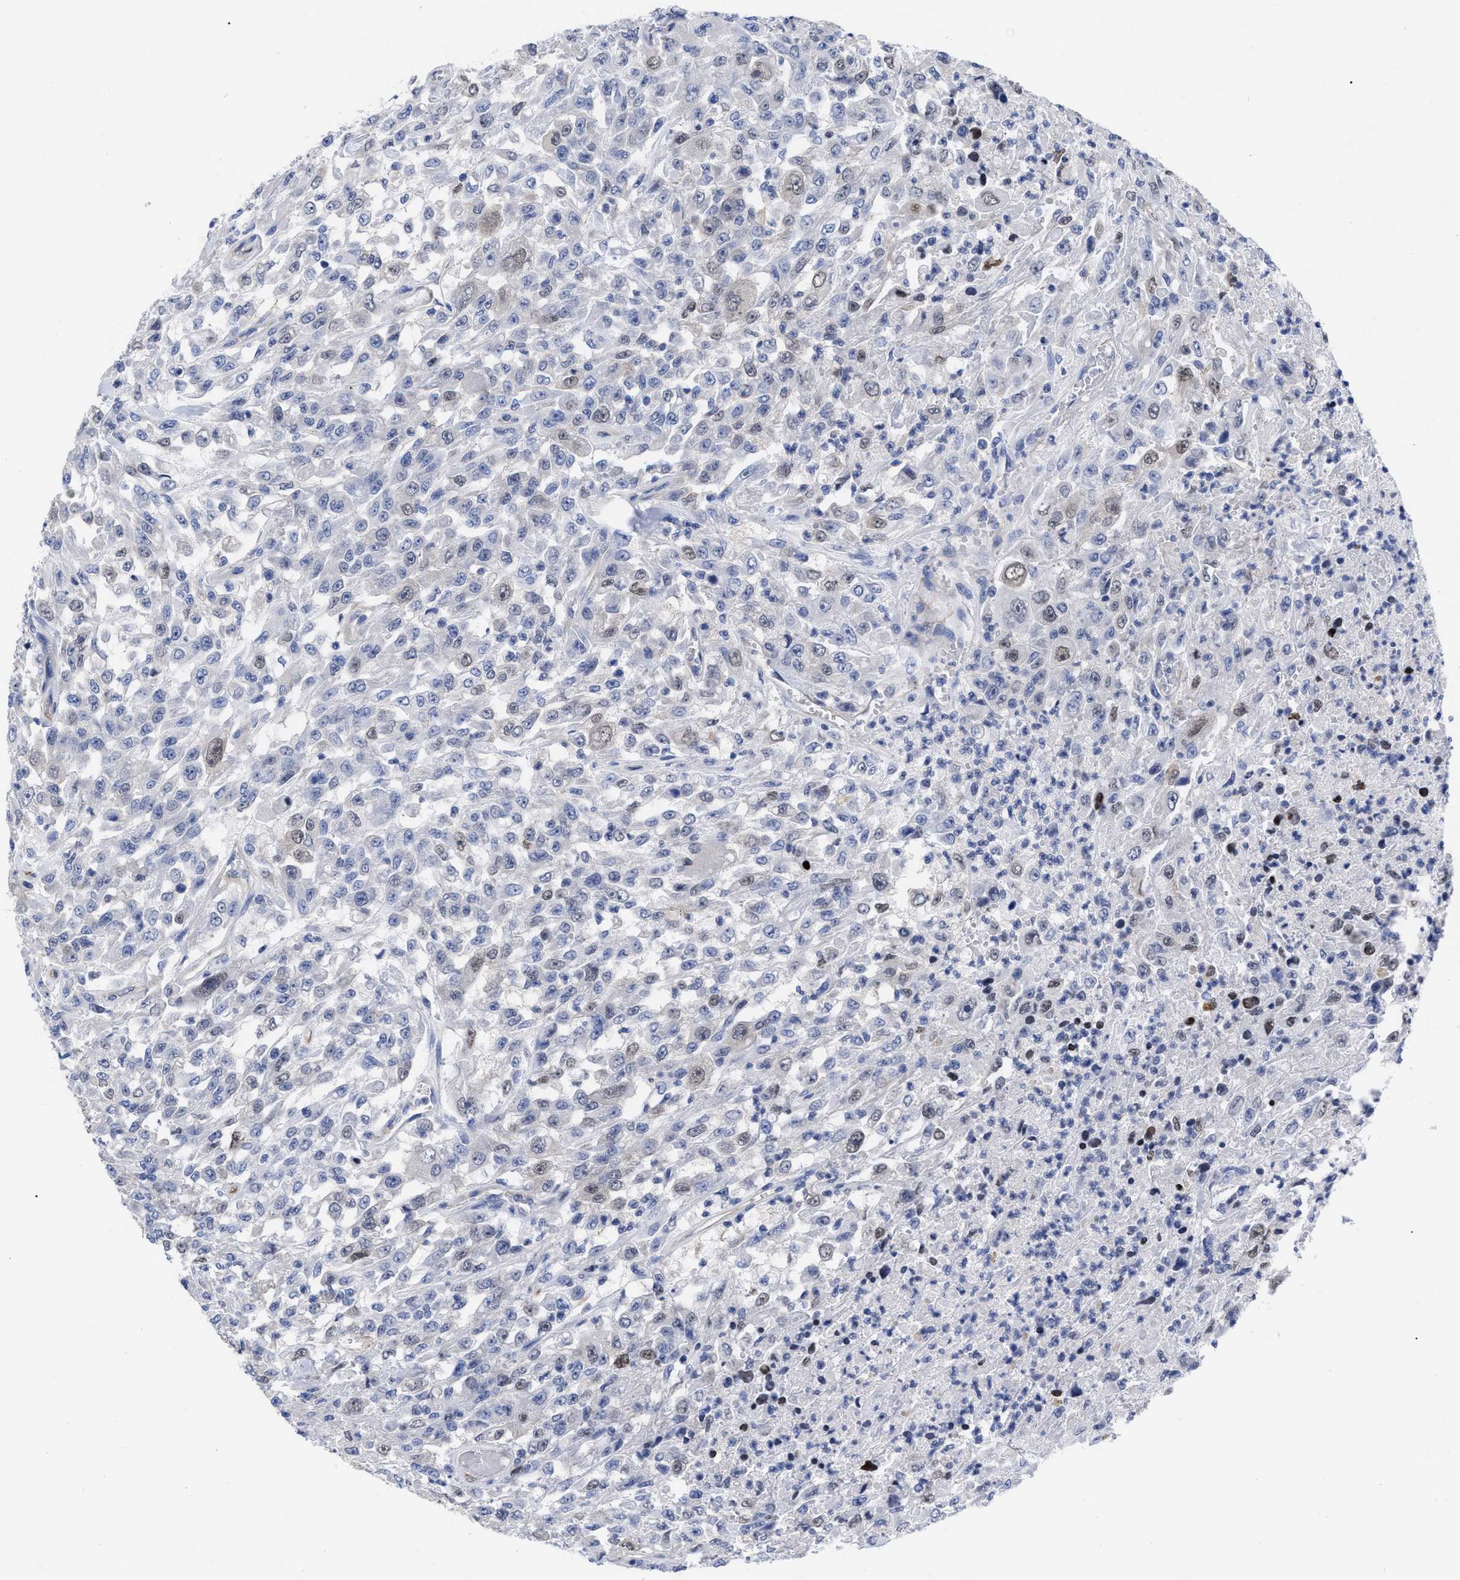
{"staining": {"intensity": "weak", "quantity": "<25%", "location": "nuclear"}, "tissue": "urothelial cancer", "cell_type": "Tumor cells", "image_type": "cancer", "snomed": [{"axis": "morphology", "description": "Urothelial carcinoma, High grade"}, {"axis": "topography", "description": "Urinary bladder"}], "caption": "DAB (3,3'-diaminobenzidine) immunohistochemical staining of urothelial cancer reveals no significant positivity in tumor cells.", "gene": "IRAG2", "patient": {"sex": "male", "age": 46}}